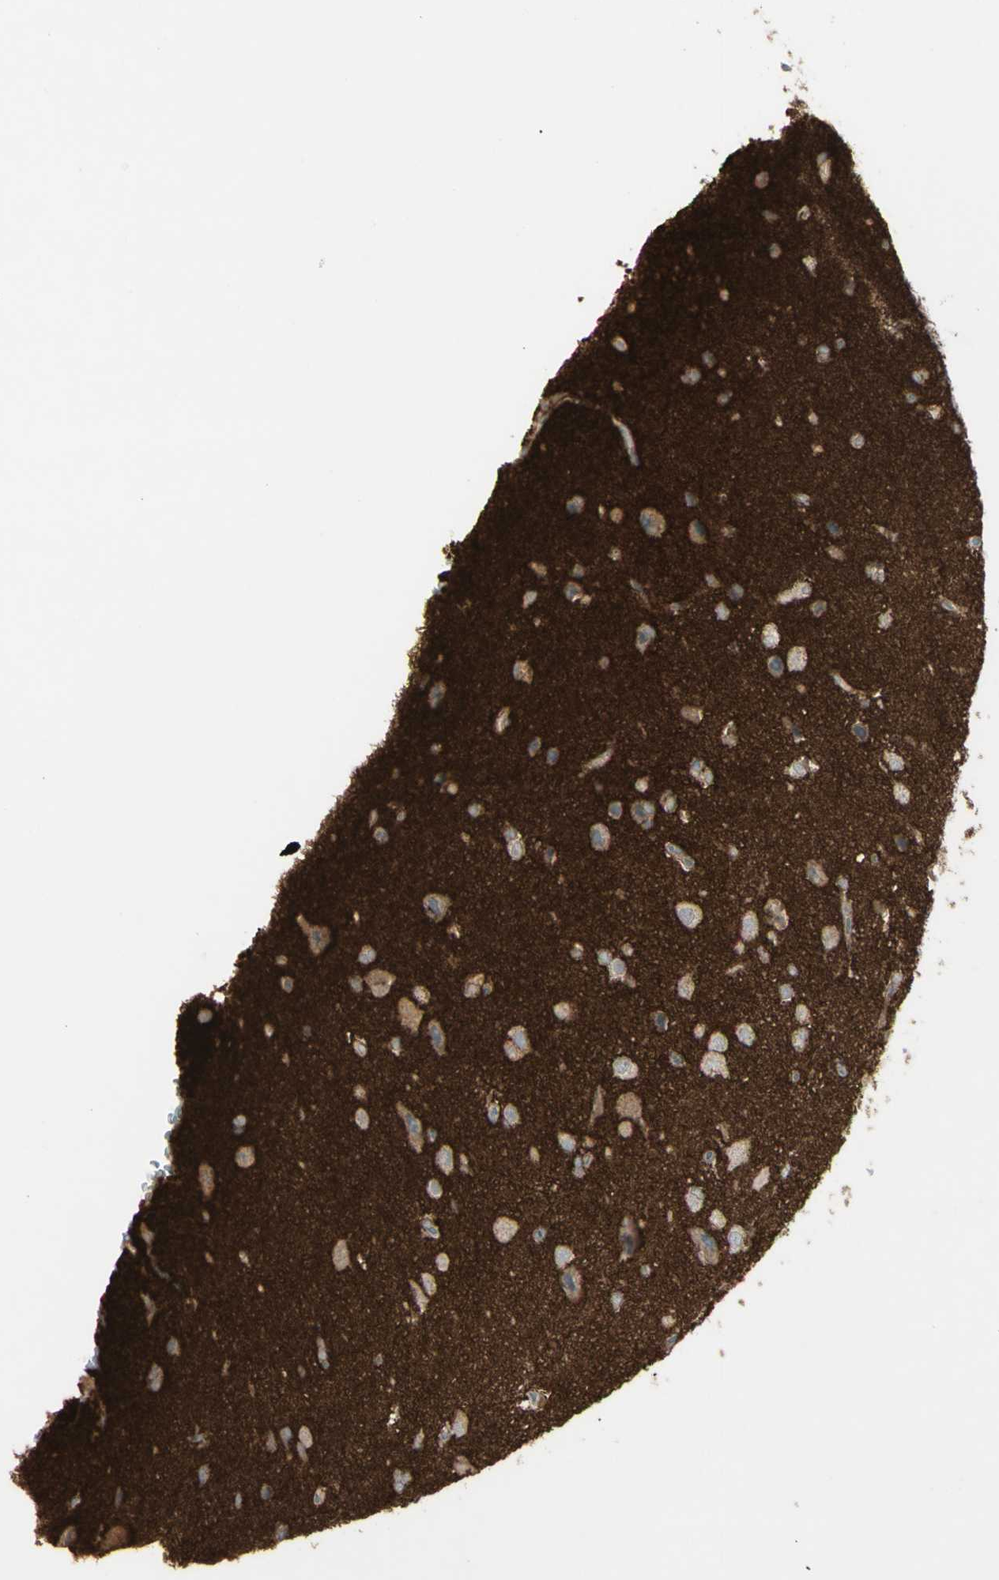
{"staining": {"intensity": "weak", "quantity": ">75%", "location": "cytoplasmic/membranous"}, "tissue": "glioma", "cell_type": "Tumor cells", "image_type": "cancer", "snomed": [{"axis": "morphology", "description": "Glioma, malignant, High grade"}, {"axis": "topography", "description": "Brain"}], "caption": "Brown immunohistochemical staining in malignant high-grade glioma displays weak cytoplasmic/membranous staining in about >75% of tumor cells.", "gene": "CD276", "patient": {"sex": "male", "age": 71}}